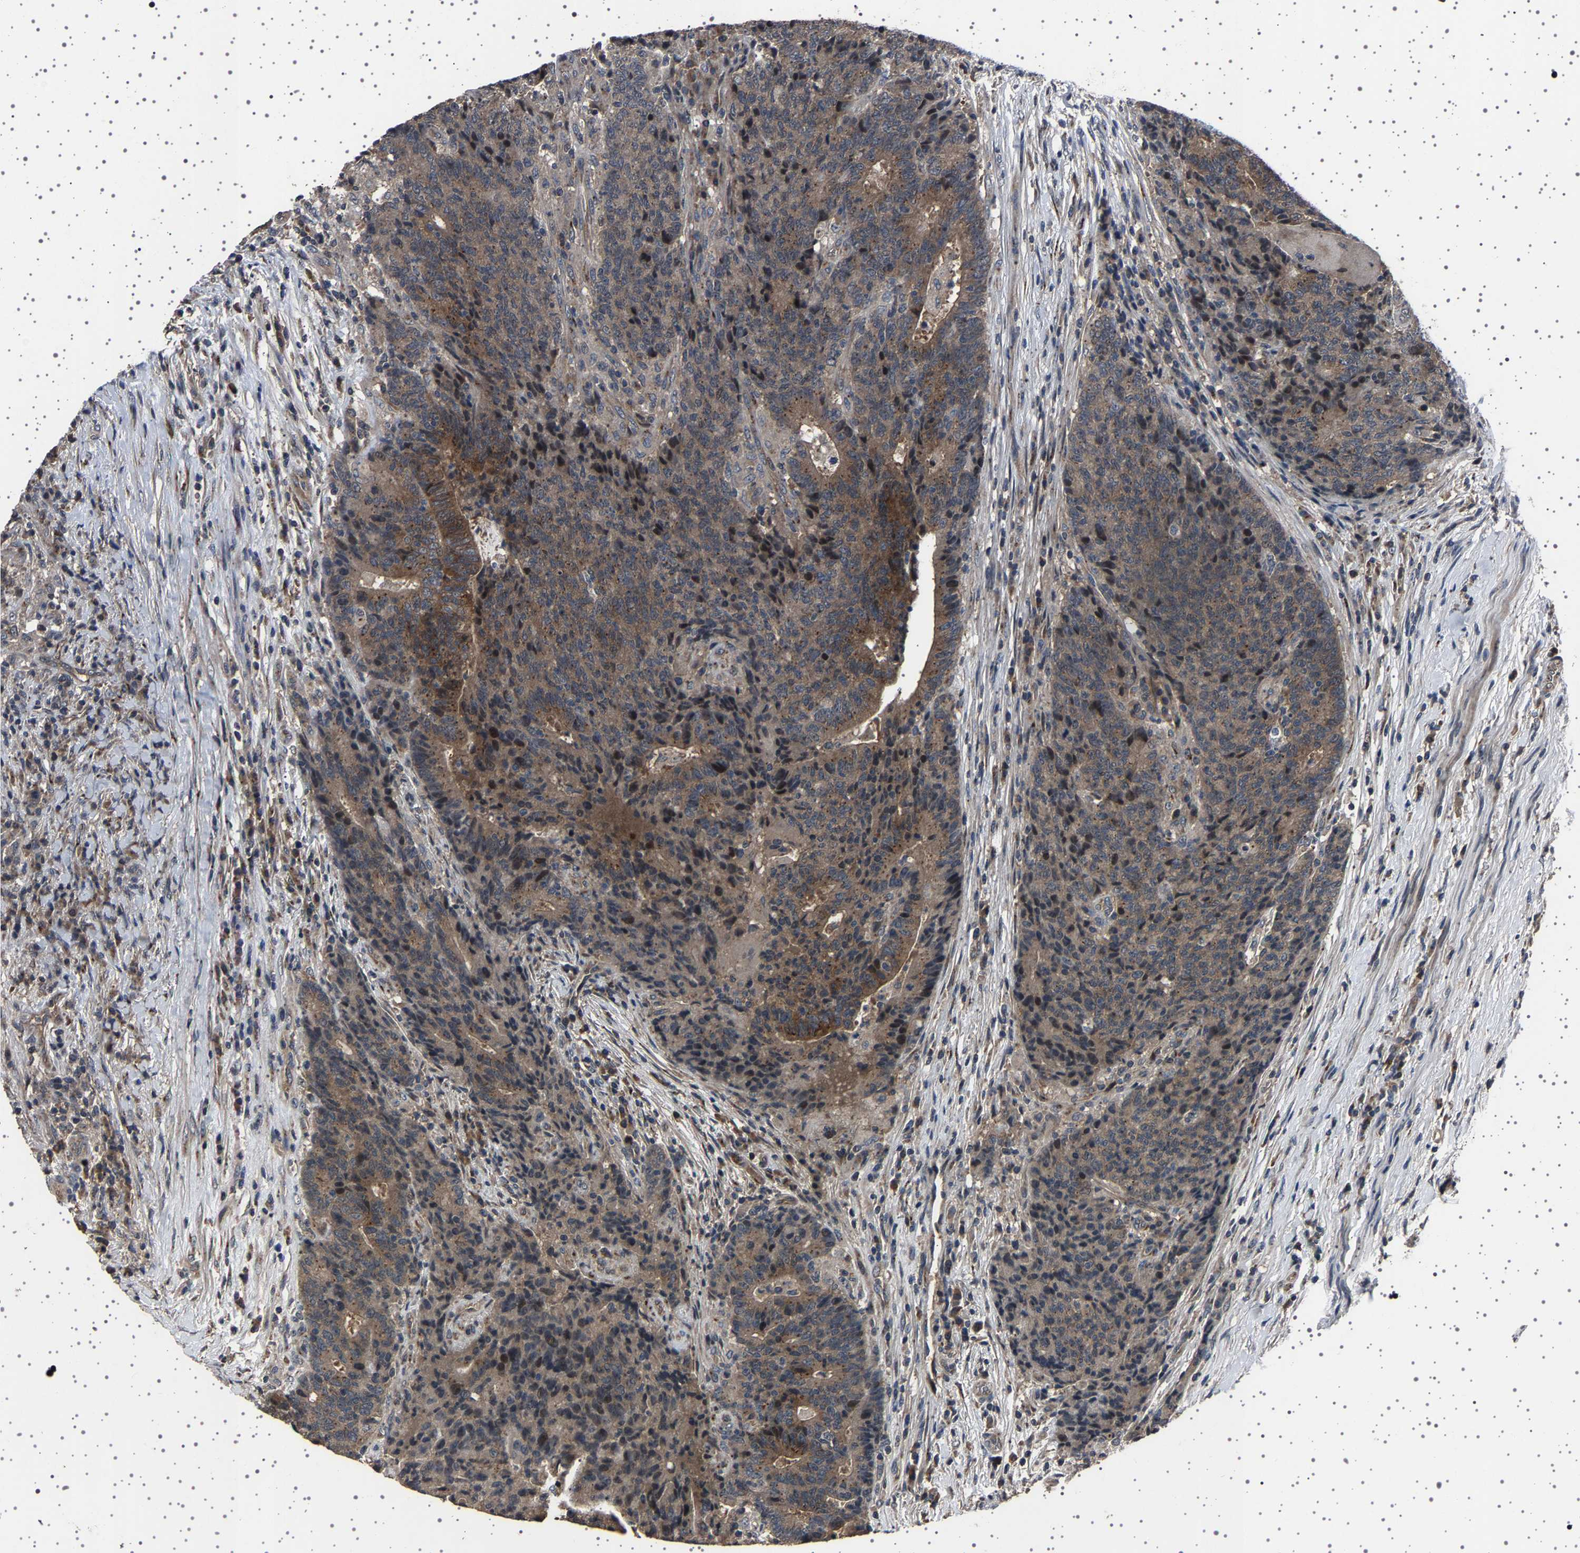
{"staining": {"intensity": "moderate", "quantity": "25%-75%", "location": "cytoplasmic/membranous"}, "tissue": "colorectal cancer", "cell_type": "Tumor cells", "image_type": "cancer", "snomed": [{"axis": "morphology", "description": "Normal tissue, NOS"}, {"axis": "morphology", "description": "Adenocarcinoma, NOS"}, {"axis": "topography", "description": "Colon"}], "caption": "The histopathology image reveals immunohistochemical staining of colorectal cancer. There is moderate cytoplasmic/membranous staining is present in about 25%-75% of tumor cells.", "gene": "NCKAP1", "patient": {"sex": "female", "age": 75}}